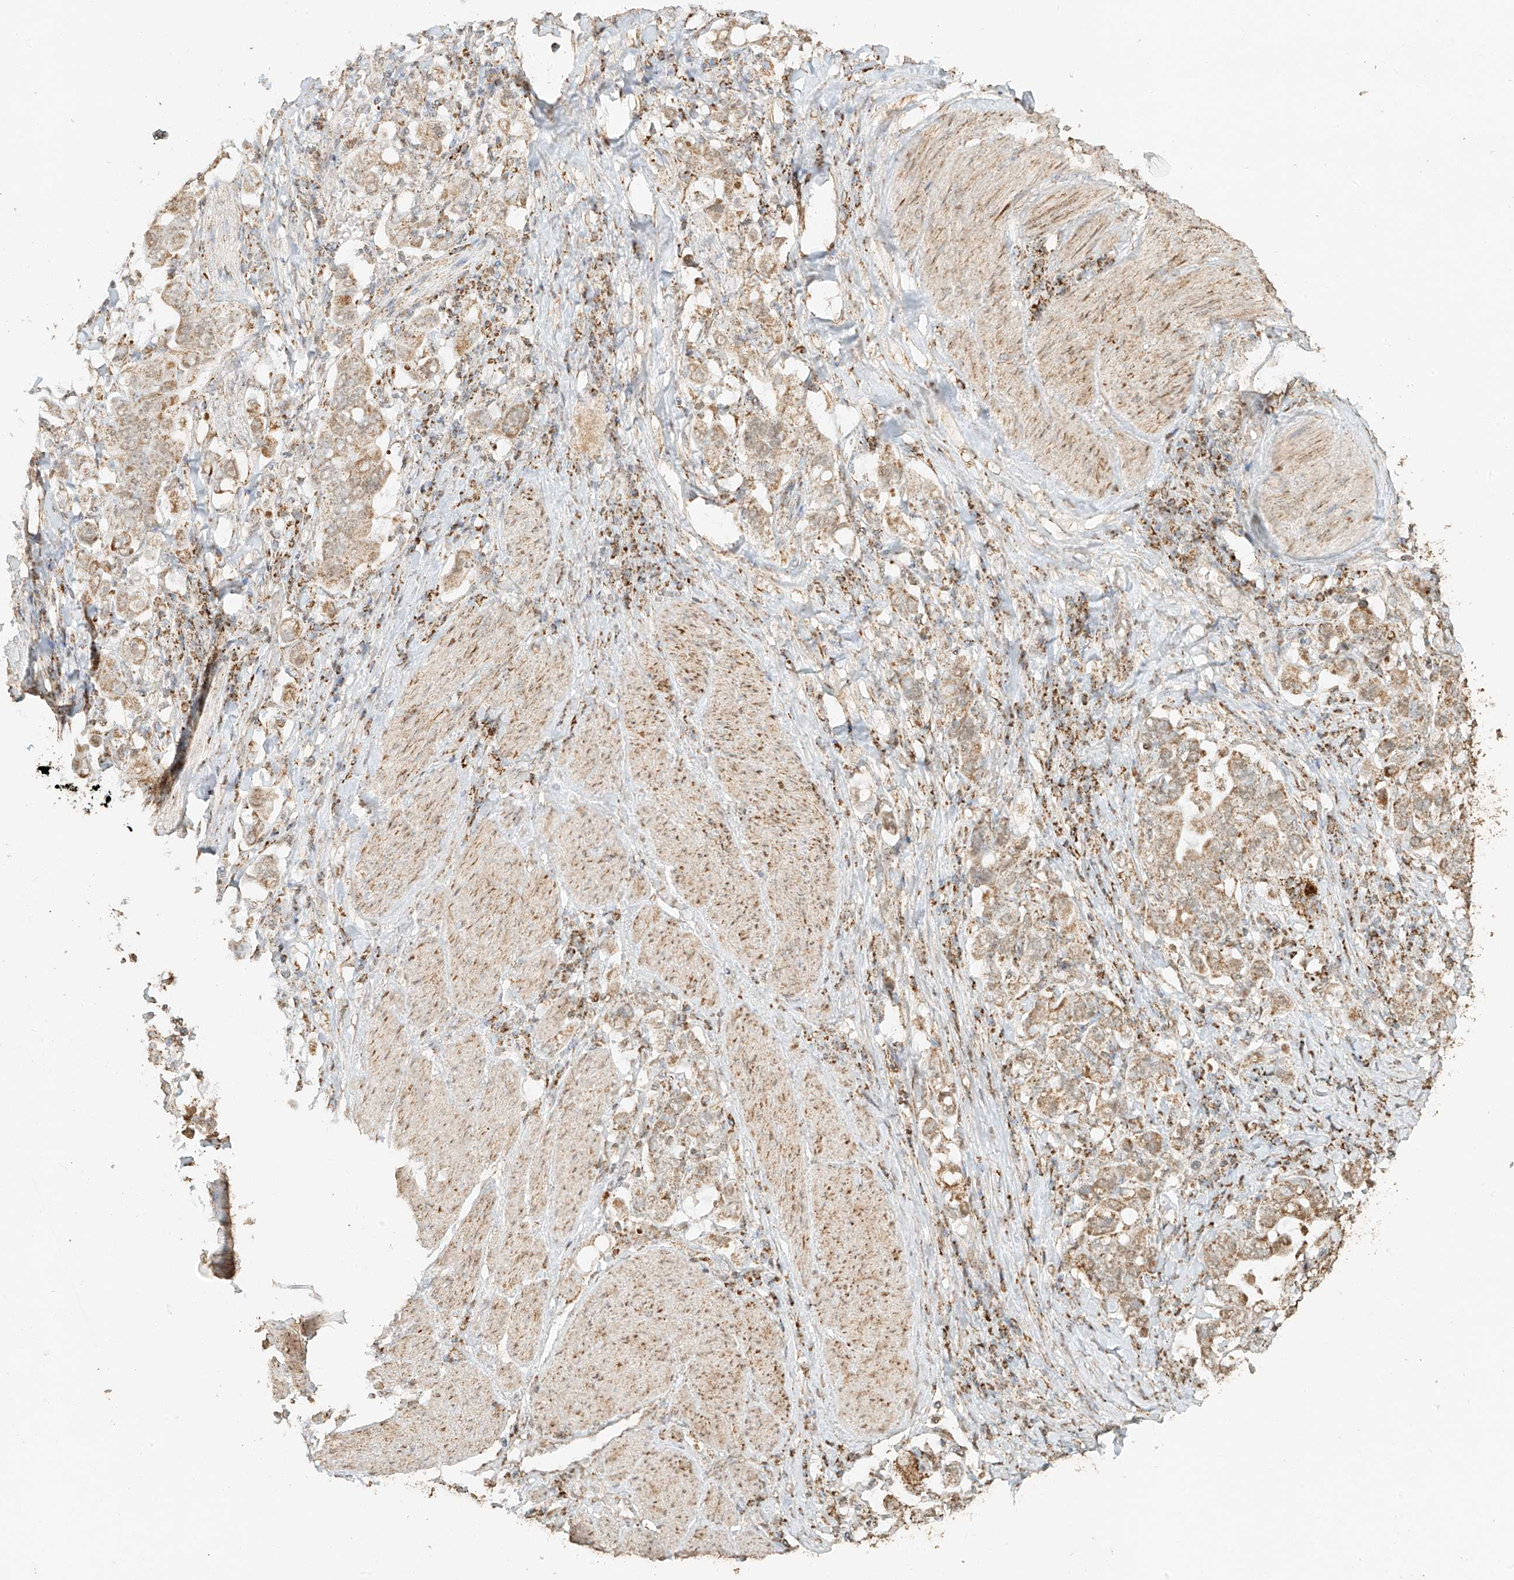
{"staining": {"intensity": "weak", "quantity": ">75%", "location": "cytoplasmic/membranous"}, "tissue": "stomach cancer", "cell_type": "Tumor cells", "image_type": "cancer", "snomed": [{"axis": "morphology", "description": "Adenocarcinoma, NOS"}, {"axis": "topography", "description": "Stomach, upper"}], "caption": "Immunohistochemistry (IHC) of human stomach cancer (adenocarcinoma) demonstrates low levels of weak cytoplasmic/membranous staining in about >75% of tumor cells.", "gene": "MIPEP", "patient": {"sex": "male", "age": 62}}